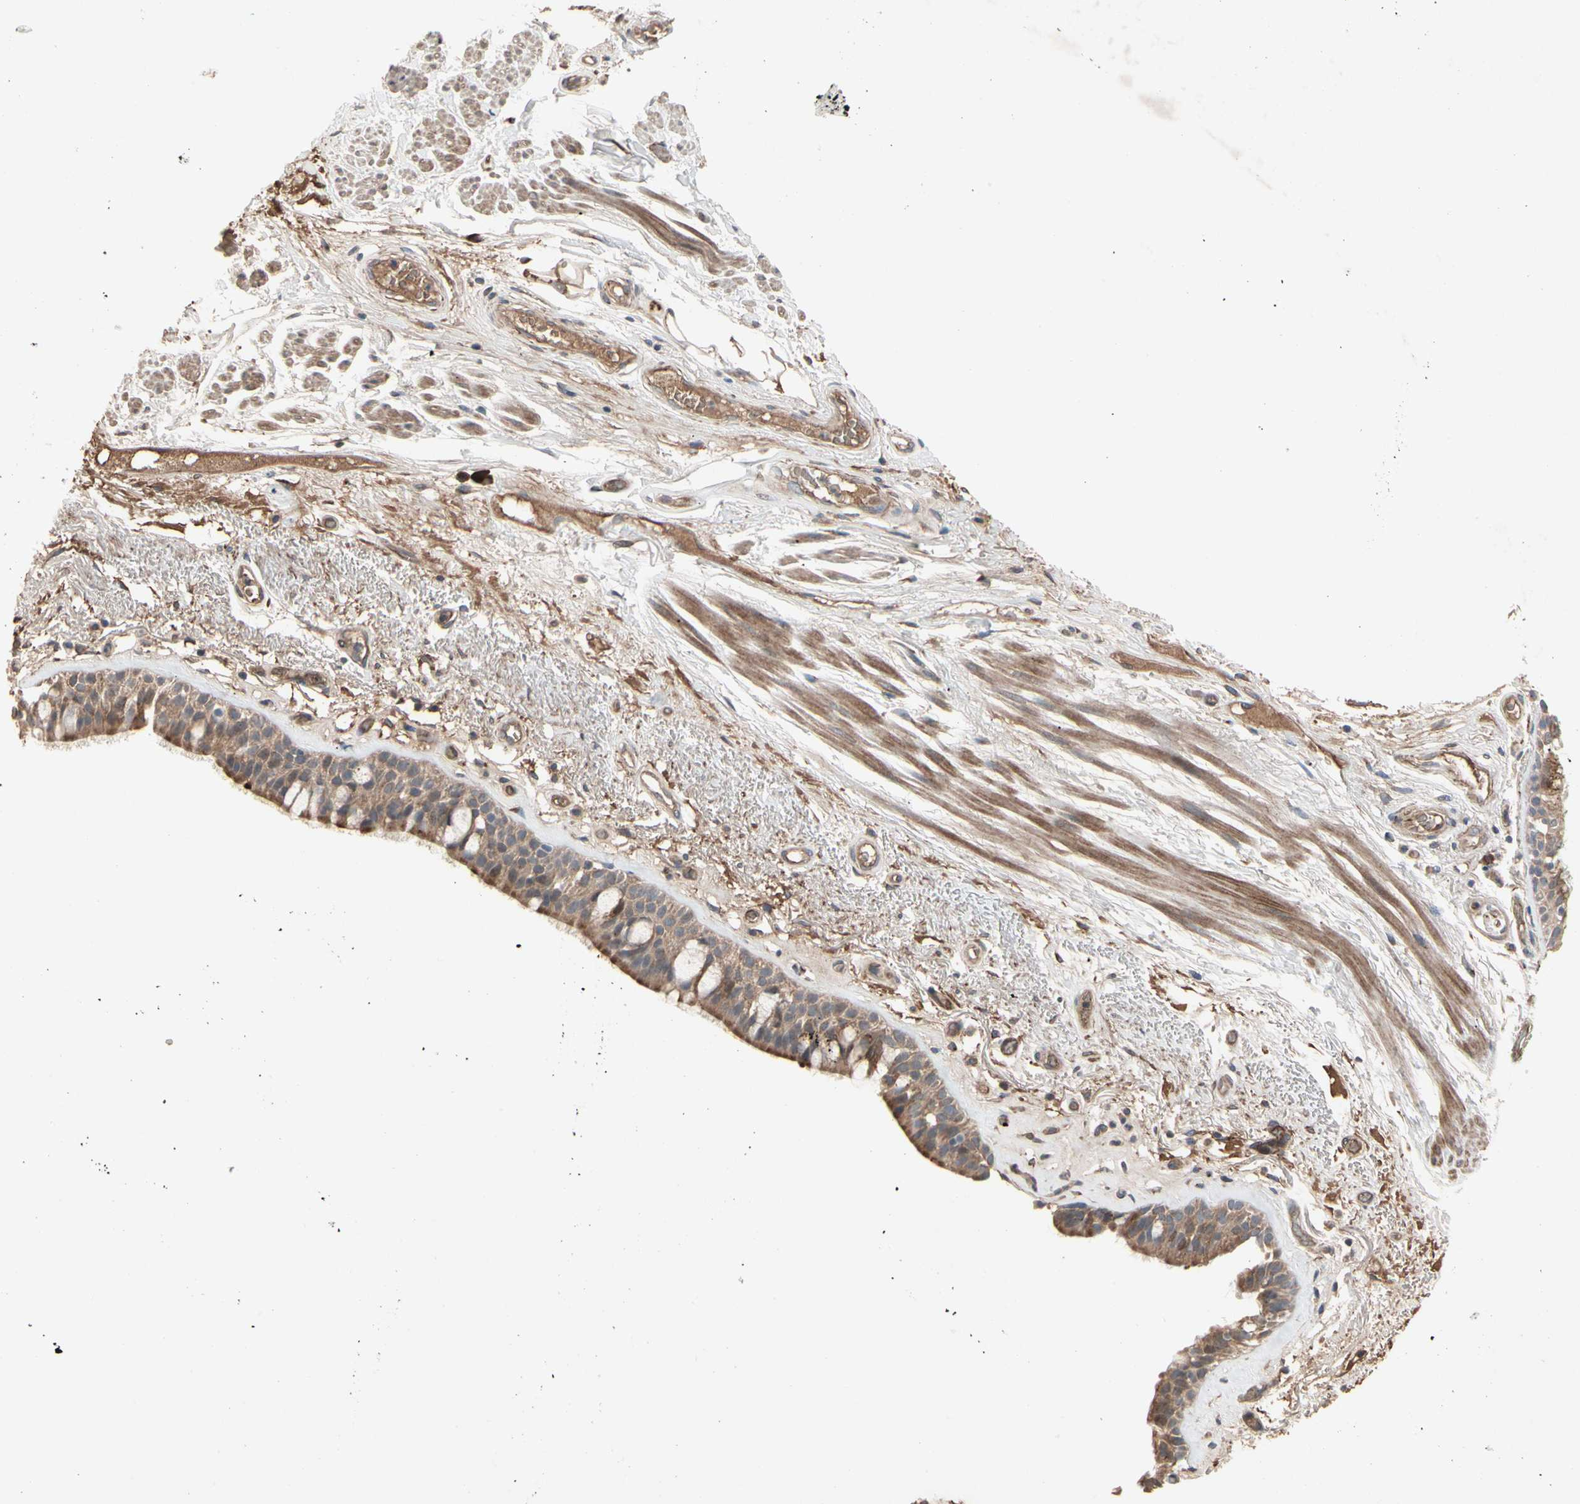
{"staining": {"intensity": "strong", "quantity": ">75%", "location": "cytoplasmic/membranous"}, "tissue": "bronchus", "cell_type": "Respiratory epithelial cells", "image_type": "normal", "snomed": [{"axis": "morphology", "description": "Normal tissue, NOS"}, {"axis": "topography", "description": "Bronchus"}], "caption": "DAB (3,3'-diaminobenzidine) immunohistochemical staining of benign bronchus shows strong cytoplasmic/membranous protein staining in approximately >75% of respiratory epithelial cells.", "gene": "GCK", "patient": {"sex": "male", "age": 66}}